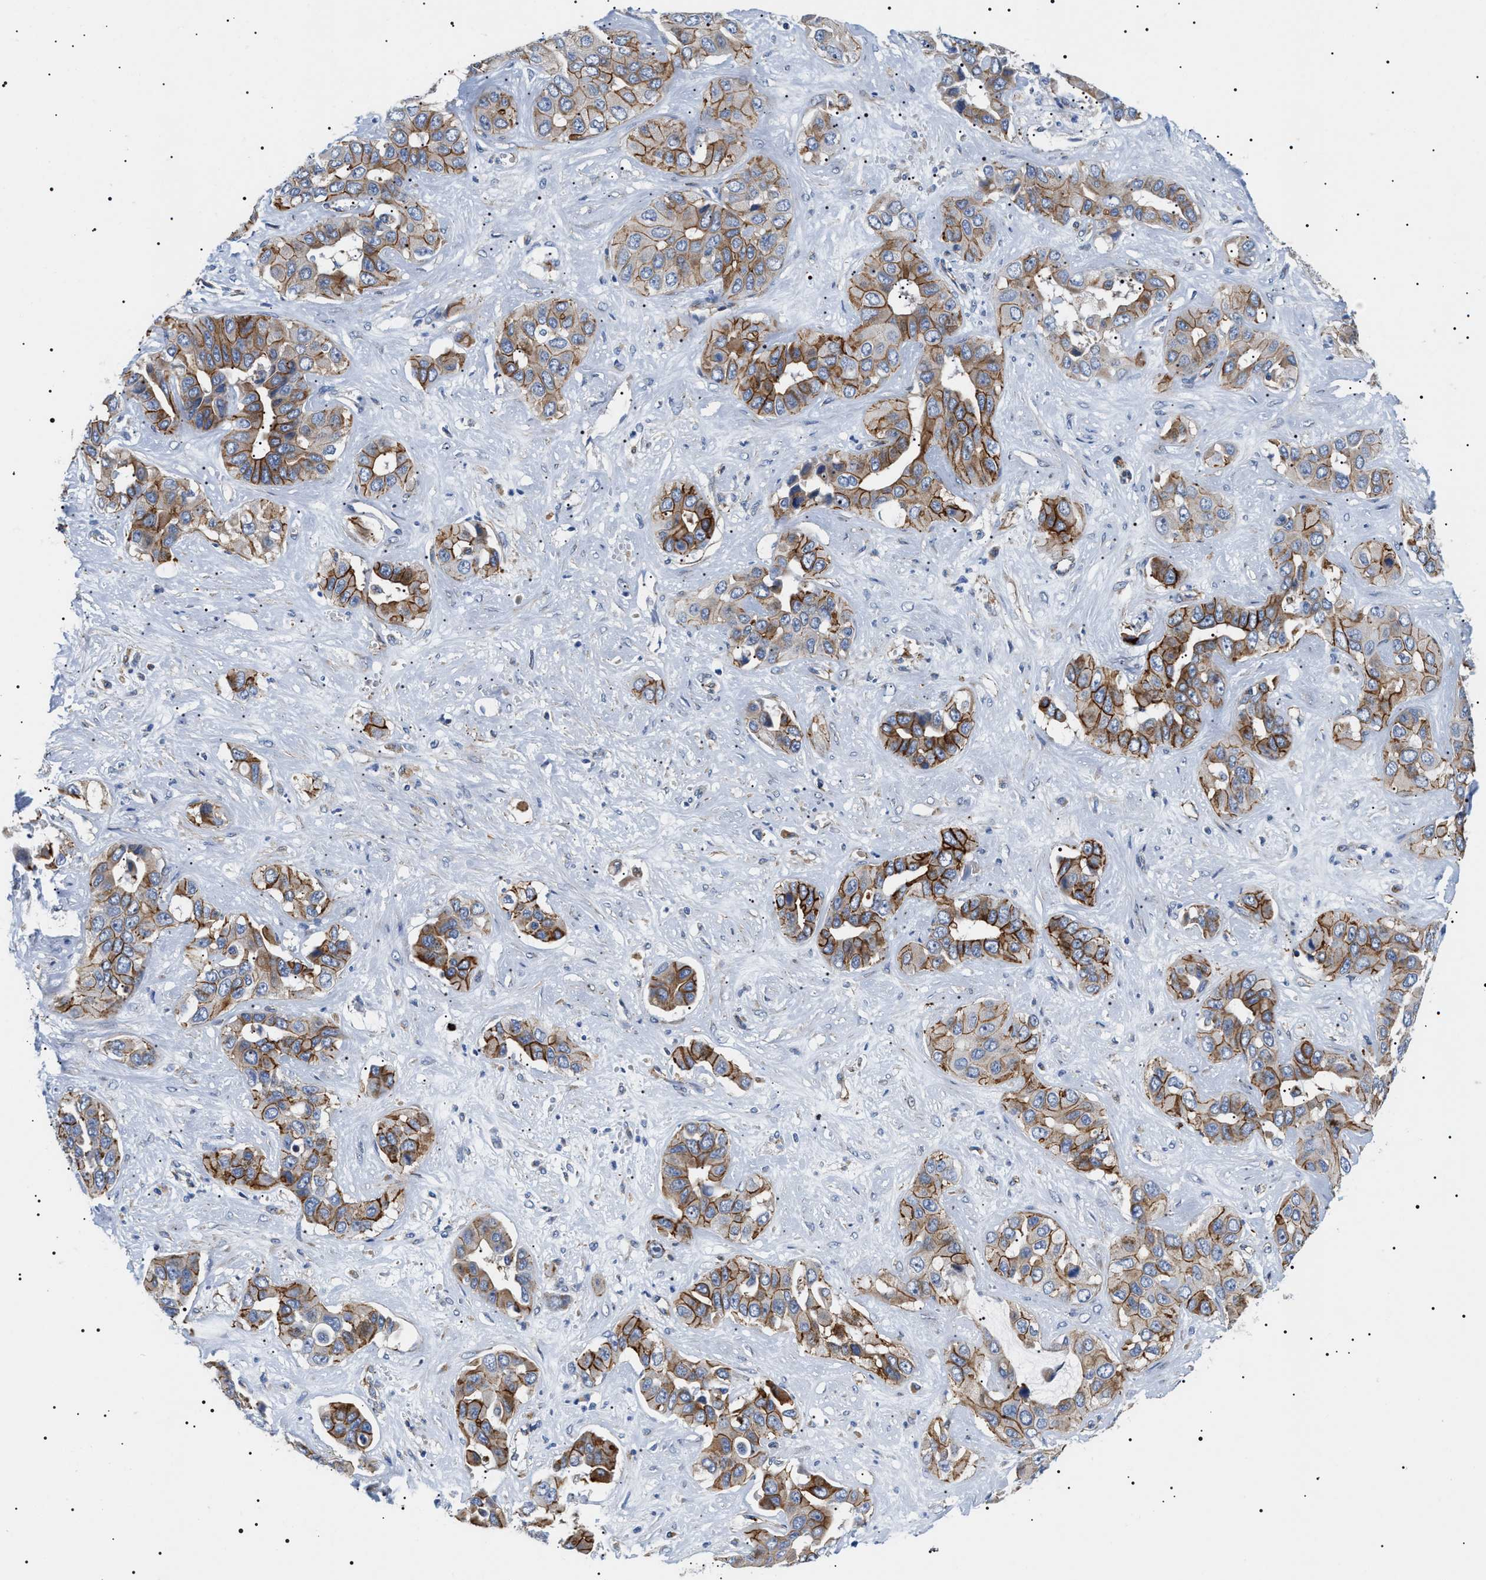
{"staining": {"intensity": "moderate", "quantity": ">75%", "location": "cytoplasmic/membranous"}, "tissue": "liver cancer", "cell_type": "Tumor cells", "image_type": "cancer", "snomed": [{"axis": "morphology", "description": "Cholangiocarcinoma"}, {"axis": "topography", "description": "Liver"}], "caption": "Immunohistochemistry (IHC) of human liver cholangiocarcinoma exhibits medium levels of moderate cytoplasmic/membranous expression in about >75% of tumor cells.", "gene": "TMEM222", "patient": {"sex": "female", "age": 52}}